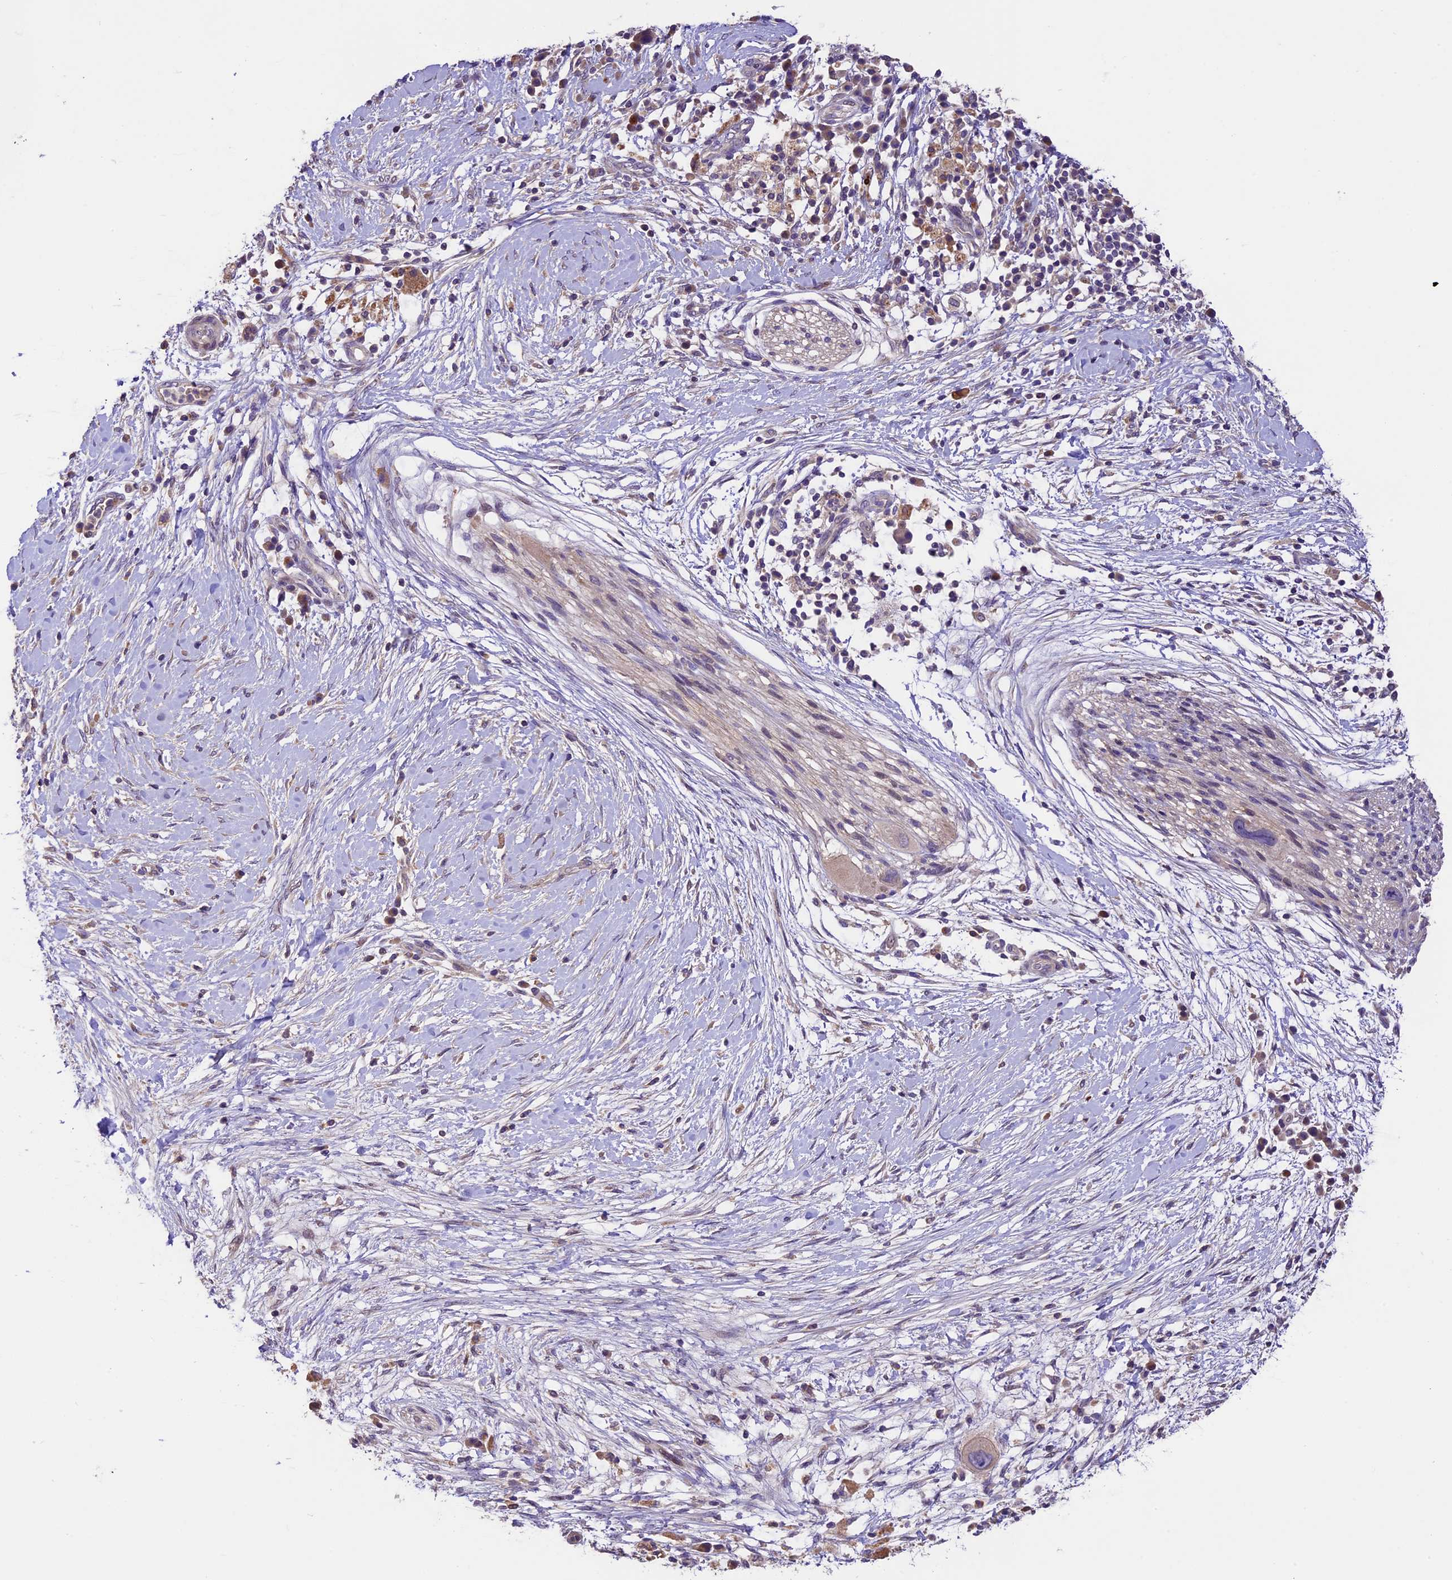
{"staining": {"intensity": "negative", "quantity": "none", "location": "none"}, "tissue": "pancreatic cancer", "cell_type": "Tumor cells", "image_type": "cancer", "snomed": [{"axis": "morphology", "description": "Adenocarcinoma, NOS"}, {"axis": "topography", "description": "Pancreas"}], "caption": "Tumor cells show no significant protein positivity in adenocarcinoma (pancreatic).", "gene": "DGKH", "patient": {"sex": "male", "age": 68}}